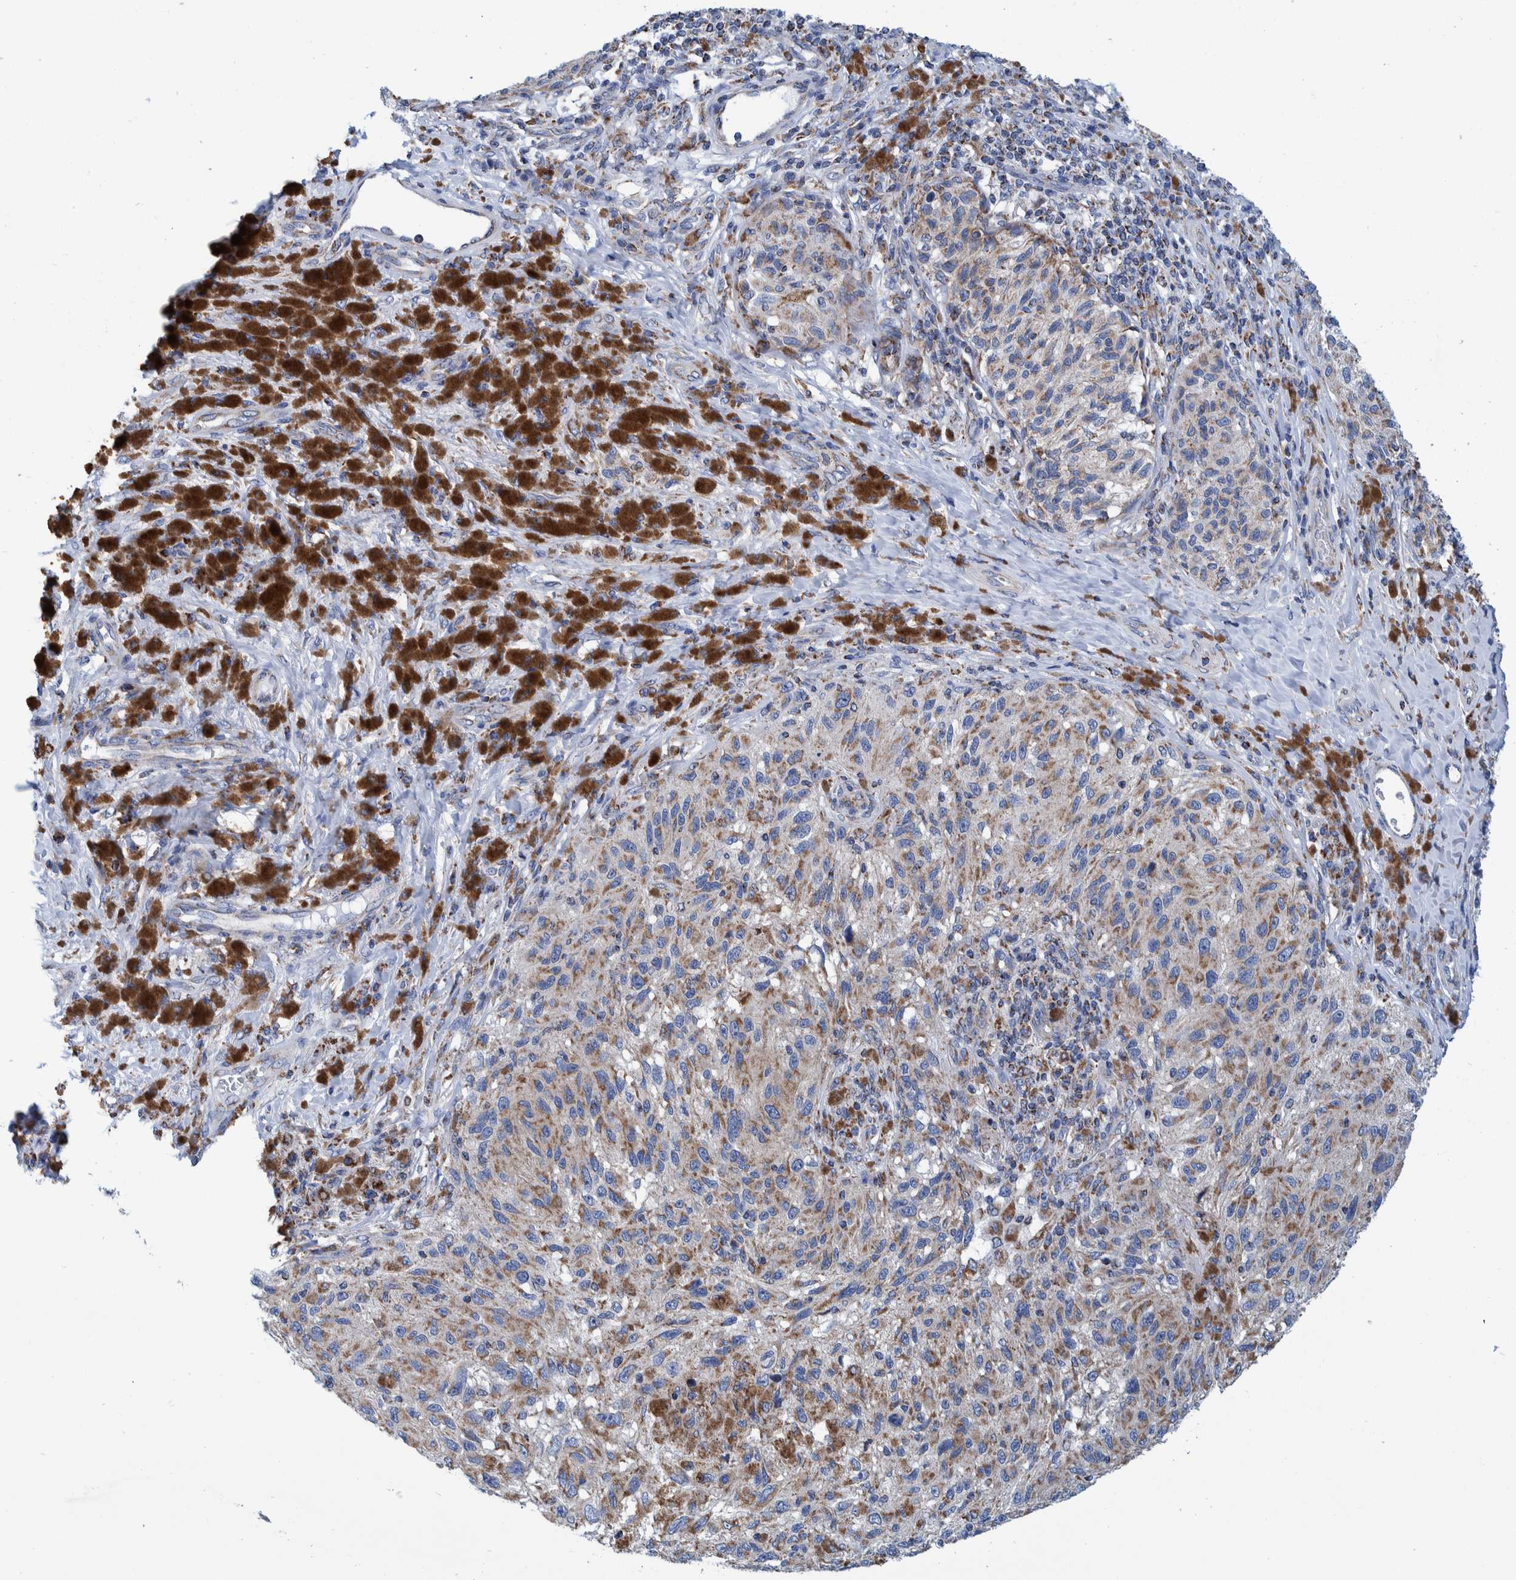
{"staining": {"intensity": "negative", "quantity": "none", "location": "none"}, "tissue": "melanoma", "cell_type": "Tumor cells", "image_type": "cancer", "snomed": [{"axis": "morphology", "description": "Malignant melanoma, NOS"}, {"axis": "topography", "description": "Skin"}], "caption": "High magnification brightfield microscopy of malignant melanoma stained with DAB (3,3'-diaminobenzidine) (brown) and counterstained with hematoxylin (blue): tumor cells show no significant positivity. The staining was performed using DAB to visualize the protein expression in brown, while the nuclei were stained in blue with hematoxylin (Magnification: 20x).", "gene": "BZW2", "patient": {"sex": "female", "age": 73}}